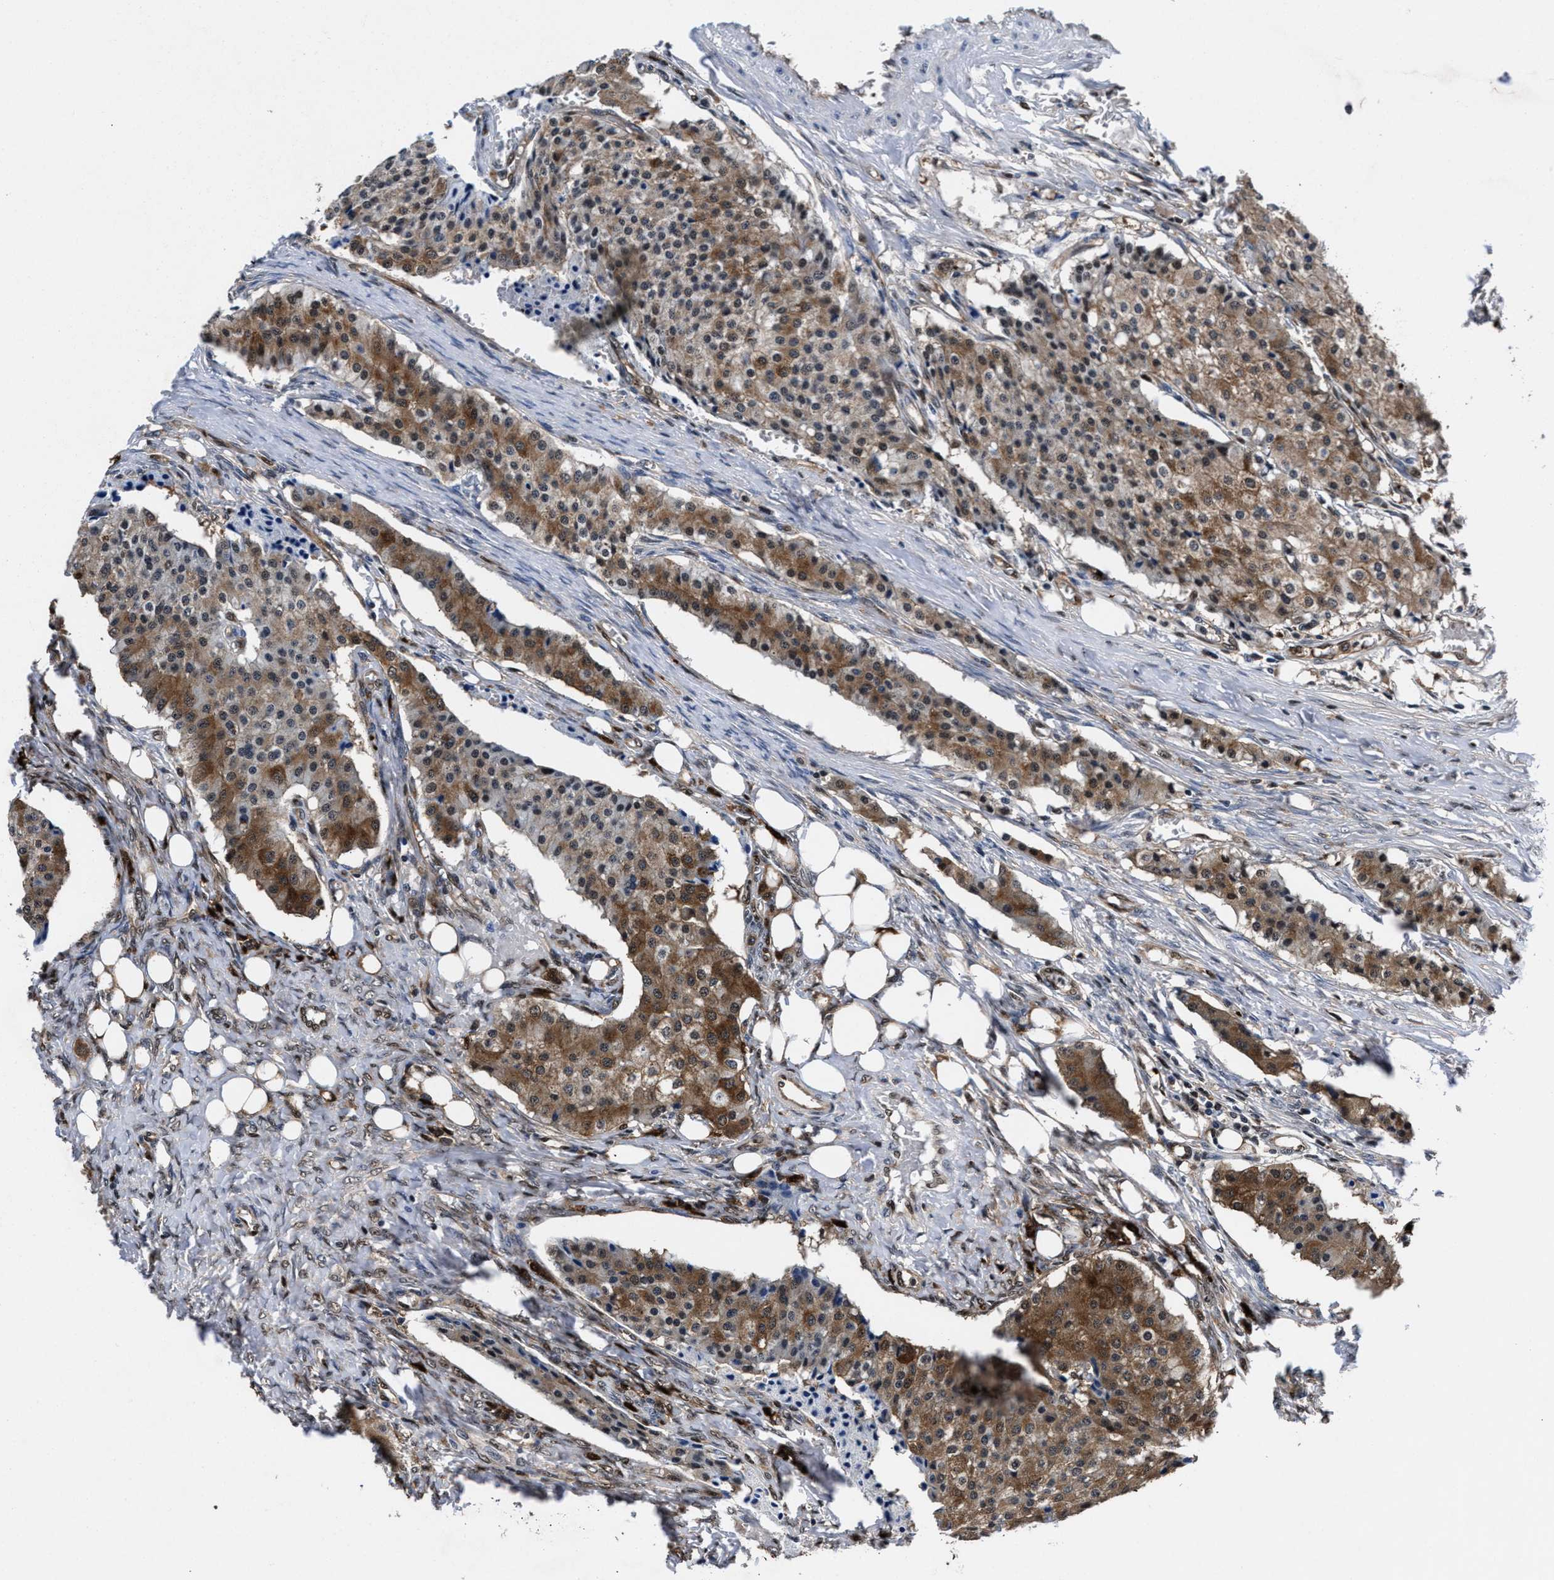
{"staining": {"intensity": "moderate", "quantity": ">75%", "location": "cytoplasmic/membranous"}, "tissue": "carcinoid", "cell_type": "Tumor cells", "image_type": "cancer", "snomed": [{"axis": "morphology", "description": "Carcinoid, malignant, NOS"}, {"axis": "topography", "description": "Colon"}], "caption": "Carcinoid tissue exhibits moderate cytoplasmic/membranous expression in about >75% of tumor cells", "gene": "ACLY", "patient": {"sex": "female", "age": 52}}